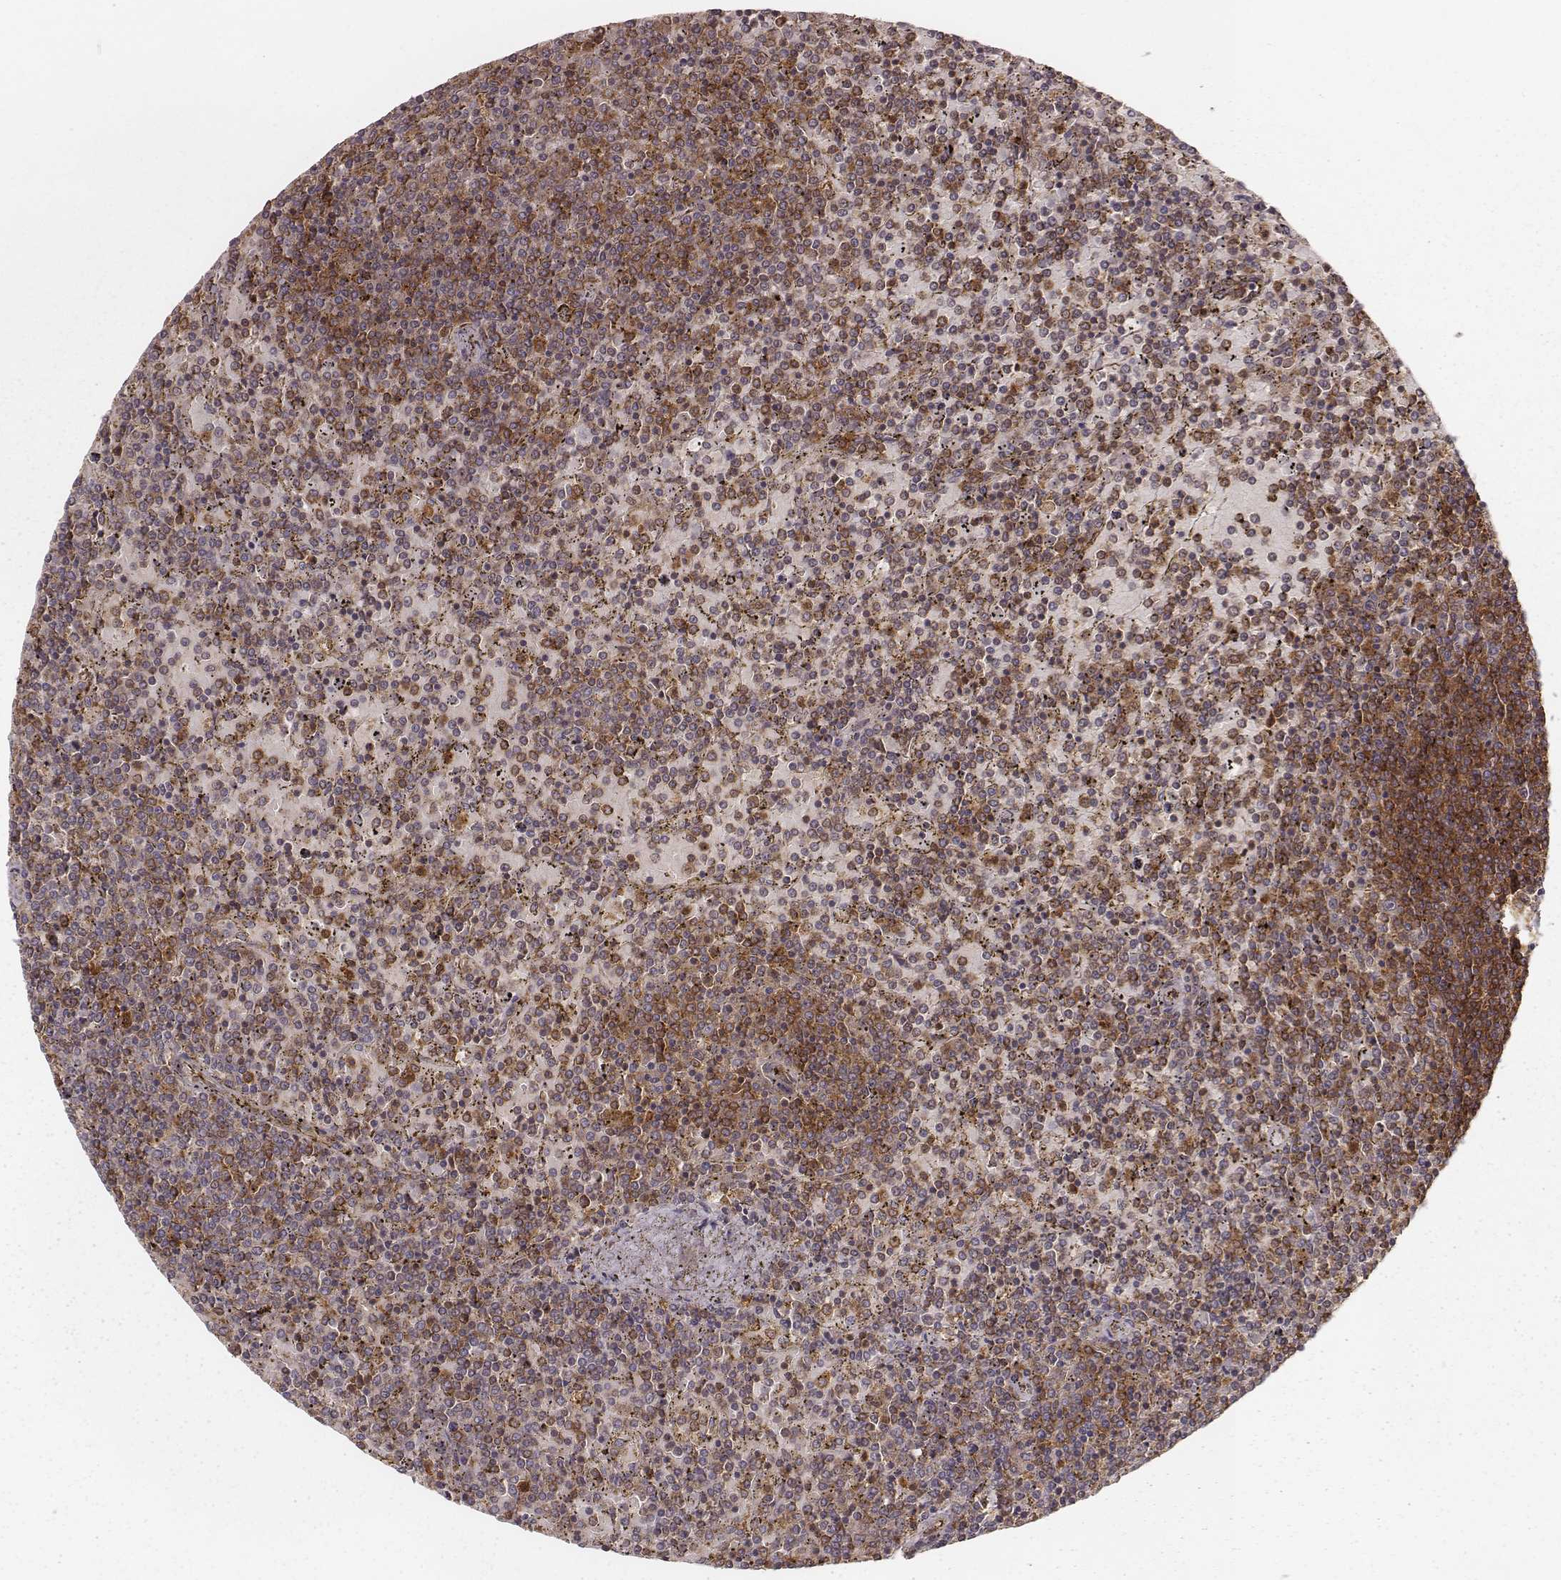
{"staining": {"intensity": "strong", "quantity": ">75%", "location": "cytoplasmic/membranous"}, "tissue": "lymphoma", "cell_type": "Tumor cells", "image_type": "cancer", "snomed": [{"axis": "morphology", "description": "Malignant lymphoma, non-Hodgkin's type, Low grade"}, {"axis": "topography", "description": "Spleen"}], "caption": "This is a histology image of IHC staining of lymphoma, which shows strong expression in the cytoplasmic/membranous of tumor cells.", "gene": "CARS1", "patient": {"sex": "female", "age": 77}}